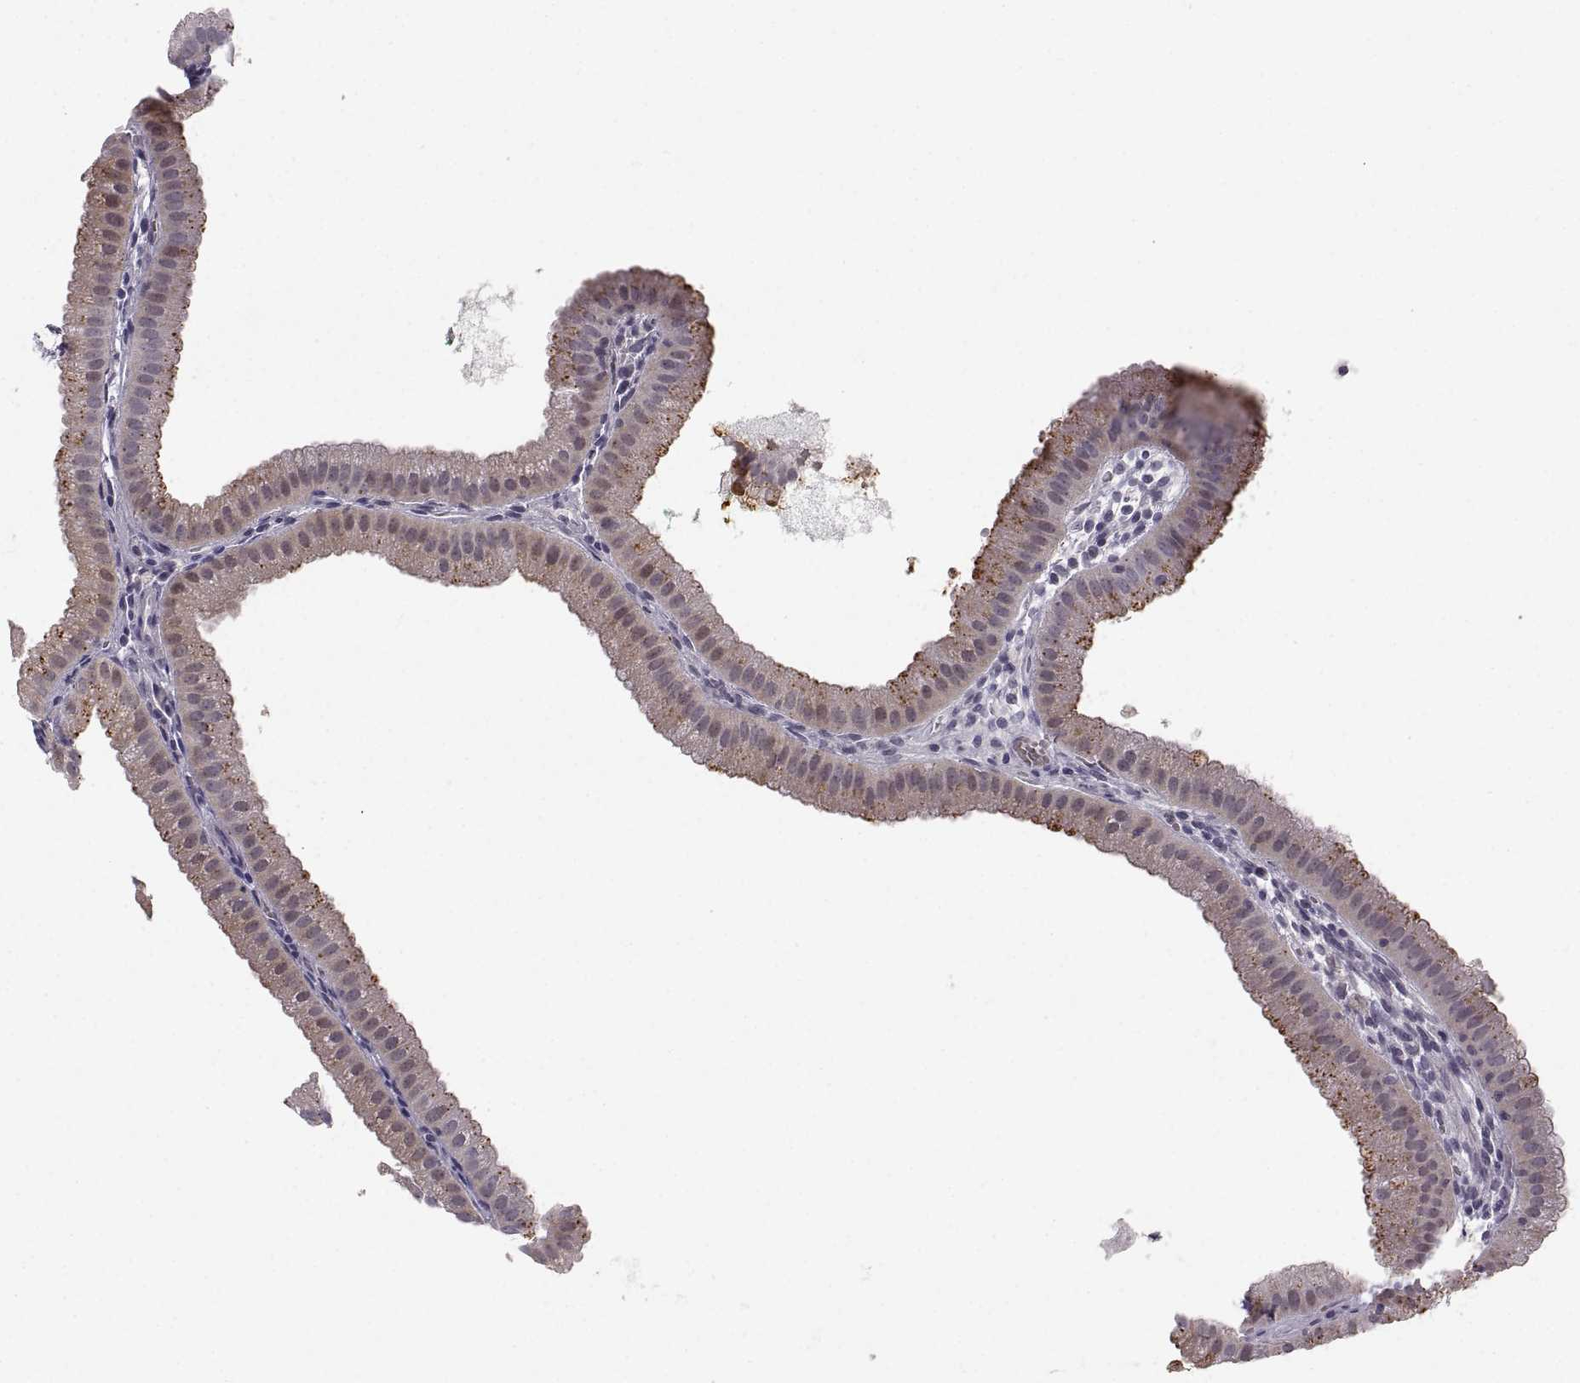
{"staining": {"intensity": "moderate", "quantity": "<25%", "location": "cytoplasmic/membranous"}, "tissue": "gallbladder", "cell_type": "Glandular cells", "image_type": "normal", "snomed": [{"axis": "morphology", "description": "Normal tissue, NOS"}, {"axis": "topography", "description": "Gallbladder"}], "caption": "IHC image of normal human gallbladder stained for a protein (brown), which reveals low levels of moderate cytoplasmic/membranous staining in about <25% of glandular cells.", "gene": "ZNF185", "patient": {"sex": "male", "age": 67}}